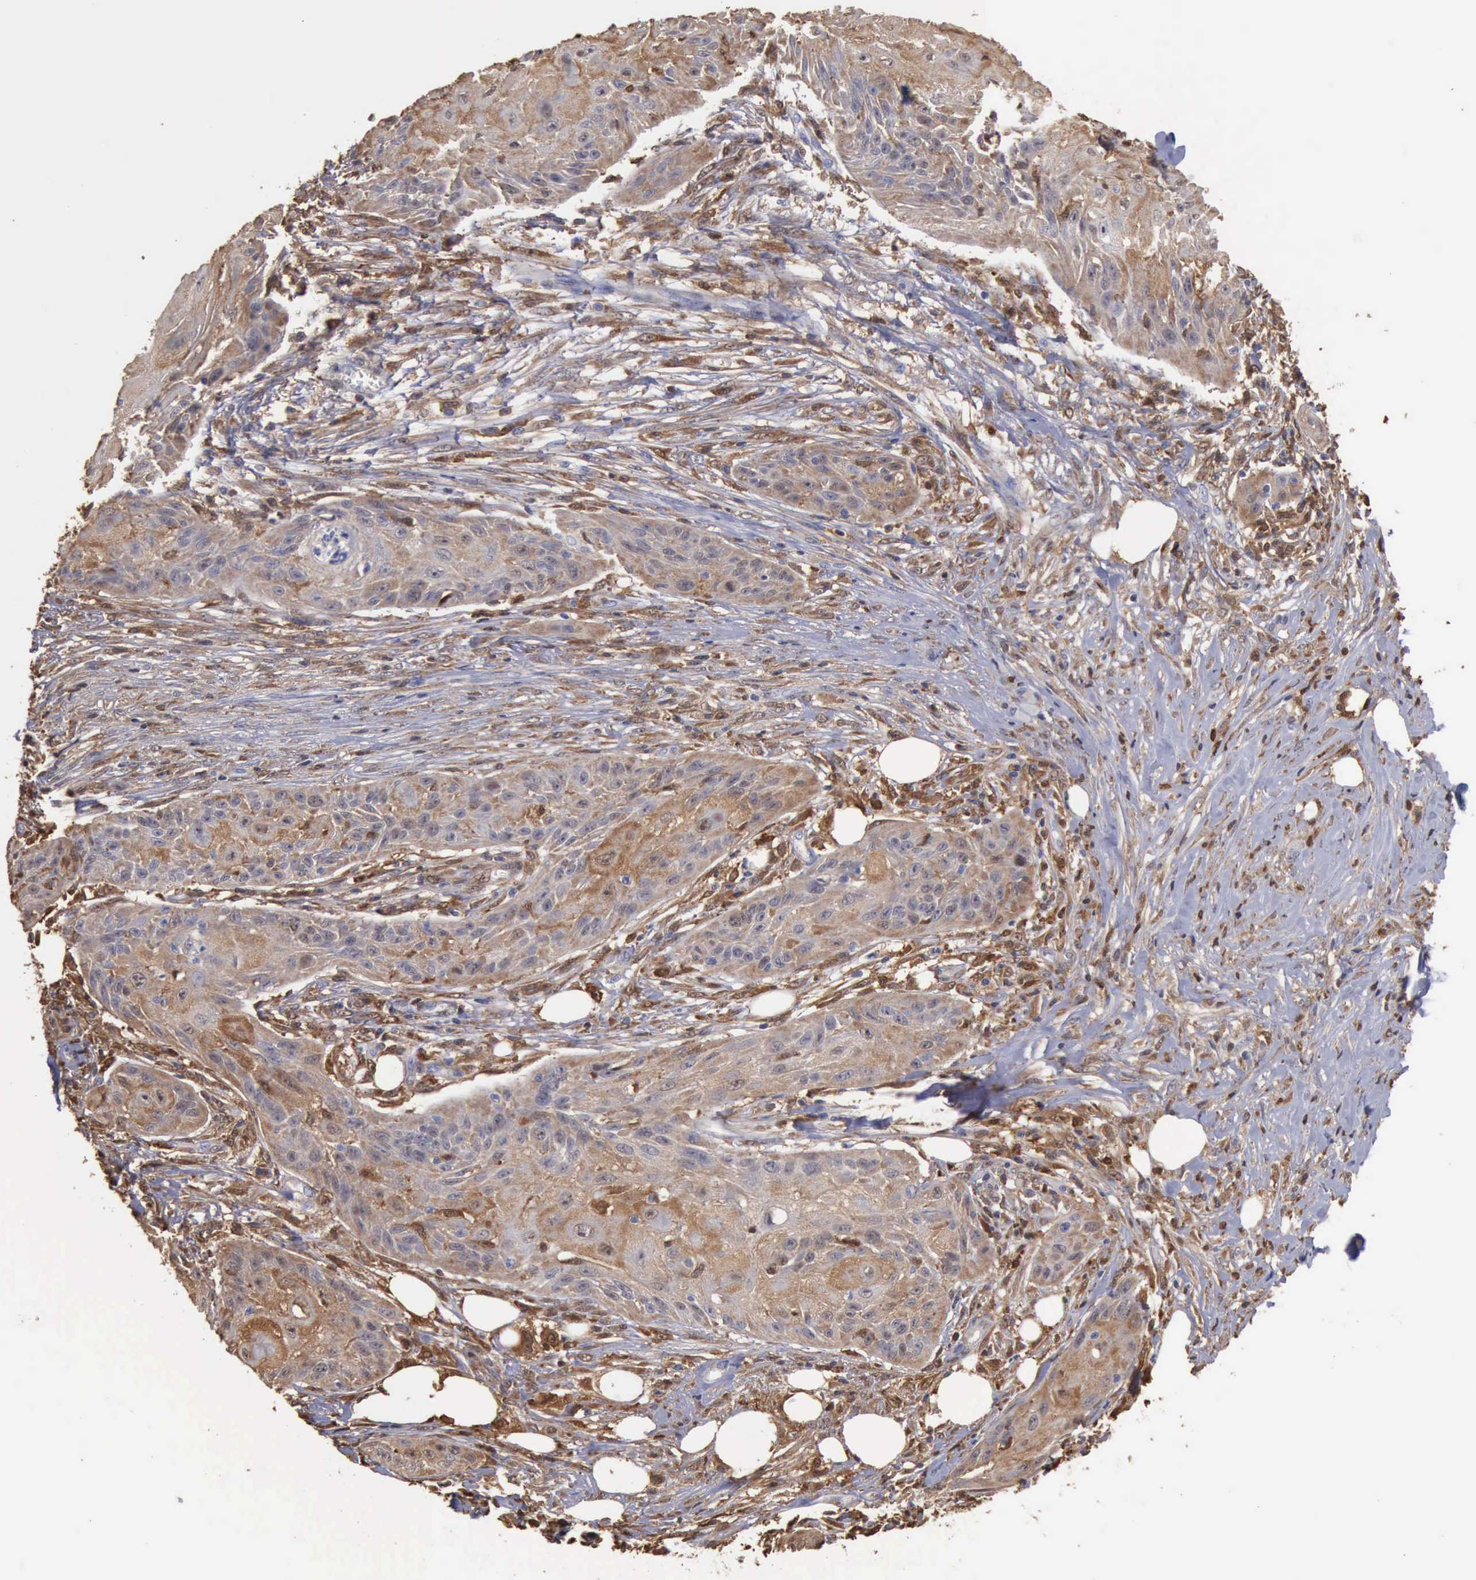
{"staining": {"intensity": "weak", "quantity": "<25%", "location": "cytoplasmic/membranous"}, "tissue": "skin cancer", "cell_type": "Tumor cells", "image_type": "cancer", "snomed": [{"axis": "morphology", "description": "Squamous cell carcinoma, NOS"}, {"axis": "topography", "description": "Skin"}], "caption": "Photomicrograph shows no protein staining in tumor cells of skin squamous cell carcinoma tissue.", "gene": "STAT1", "patient": {"sex": "female", "age": 88}}